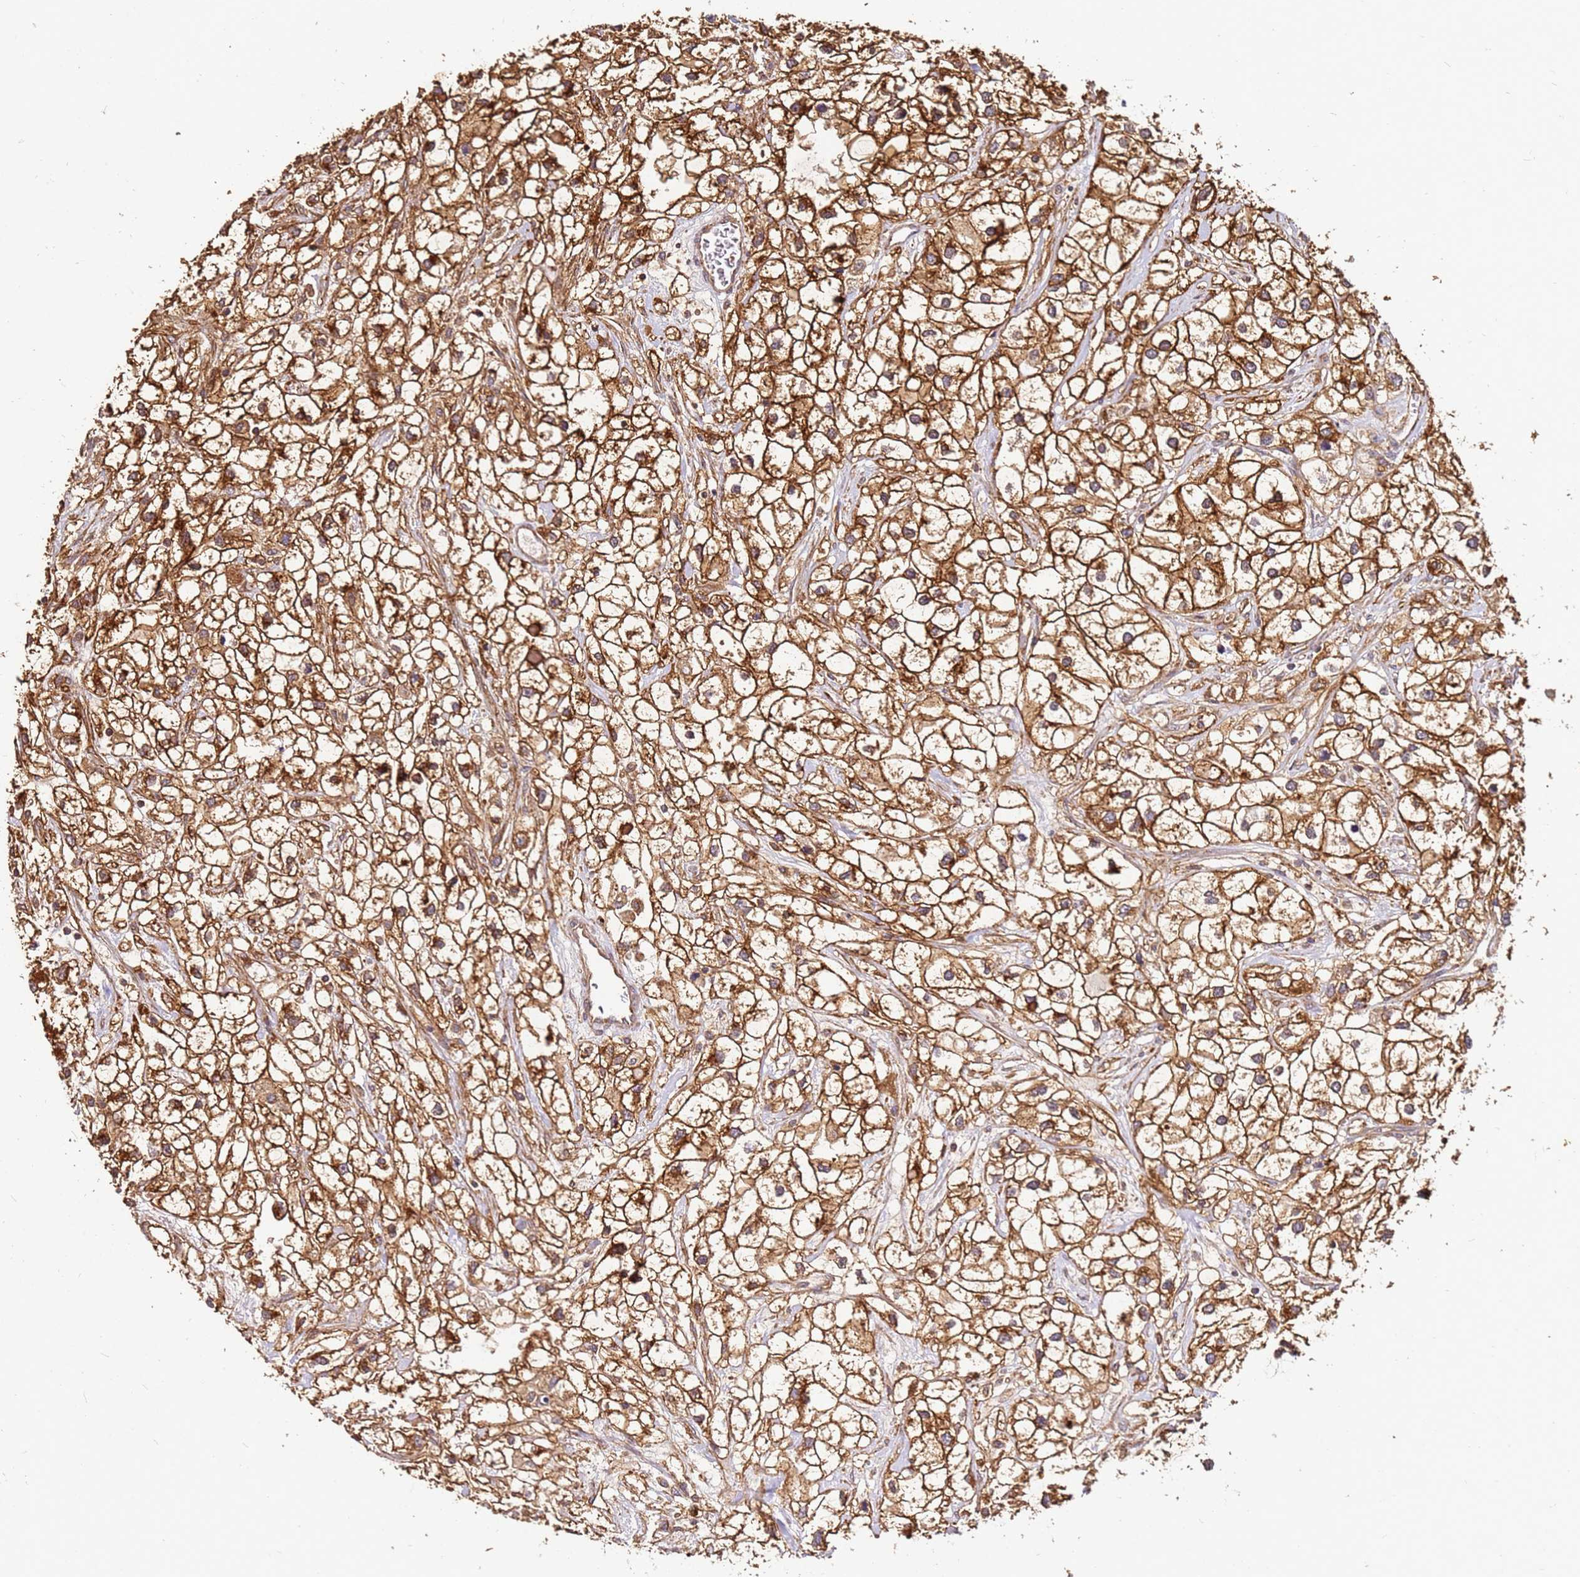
{"staining": {"intensity": "strong", "quantity": ">75%", "location": "cytoplasmic/membranous"}, "tissue": "renal cancer", "cell_type": "Tumor cells", "image_type": "cancer", "snomed": [{"axis": "morphology", "description": "Adenocarcinoma, NOS"}, {"axis": "topography", "description": "Kidney"}], "caption": "Strong cytoplasmic/membranous protein positivity is identified in approximately >75% of tumor cells in renal cancer (adenocarcinoma). The protein of interest is stained brown, and the nuclei are stained in blue (DAB (3,3'-diaminobenzidine) IHC with brightfield microscopy, high magnification).", "gene": "DVL3", "patient": {"sex": "male", "age": 59}}